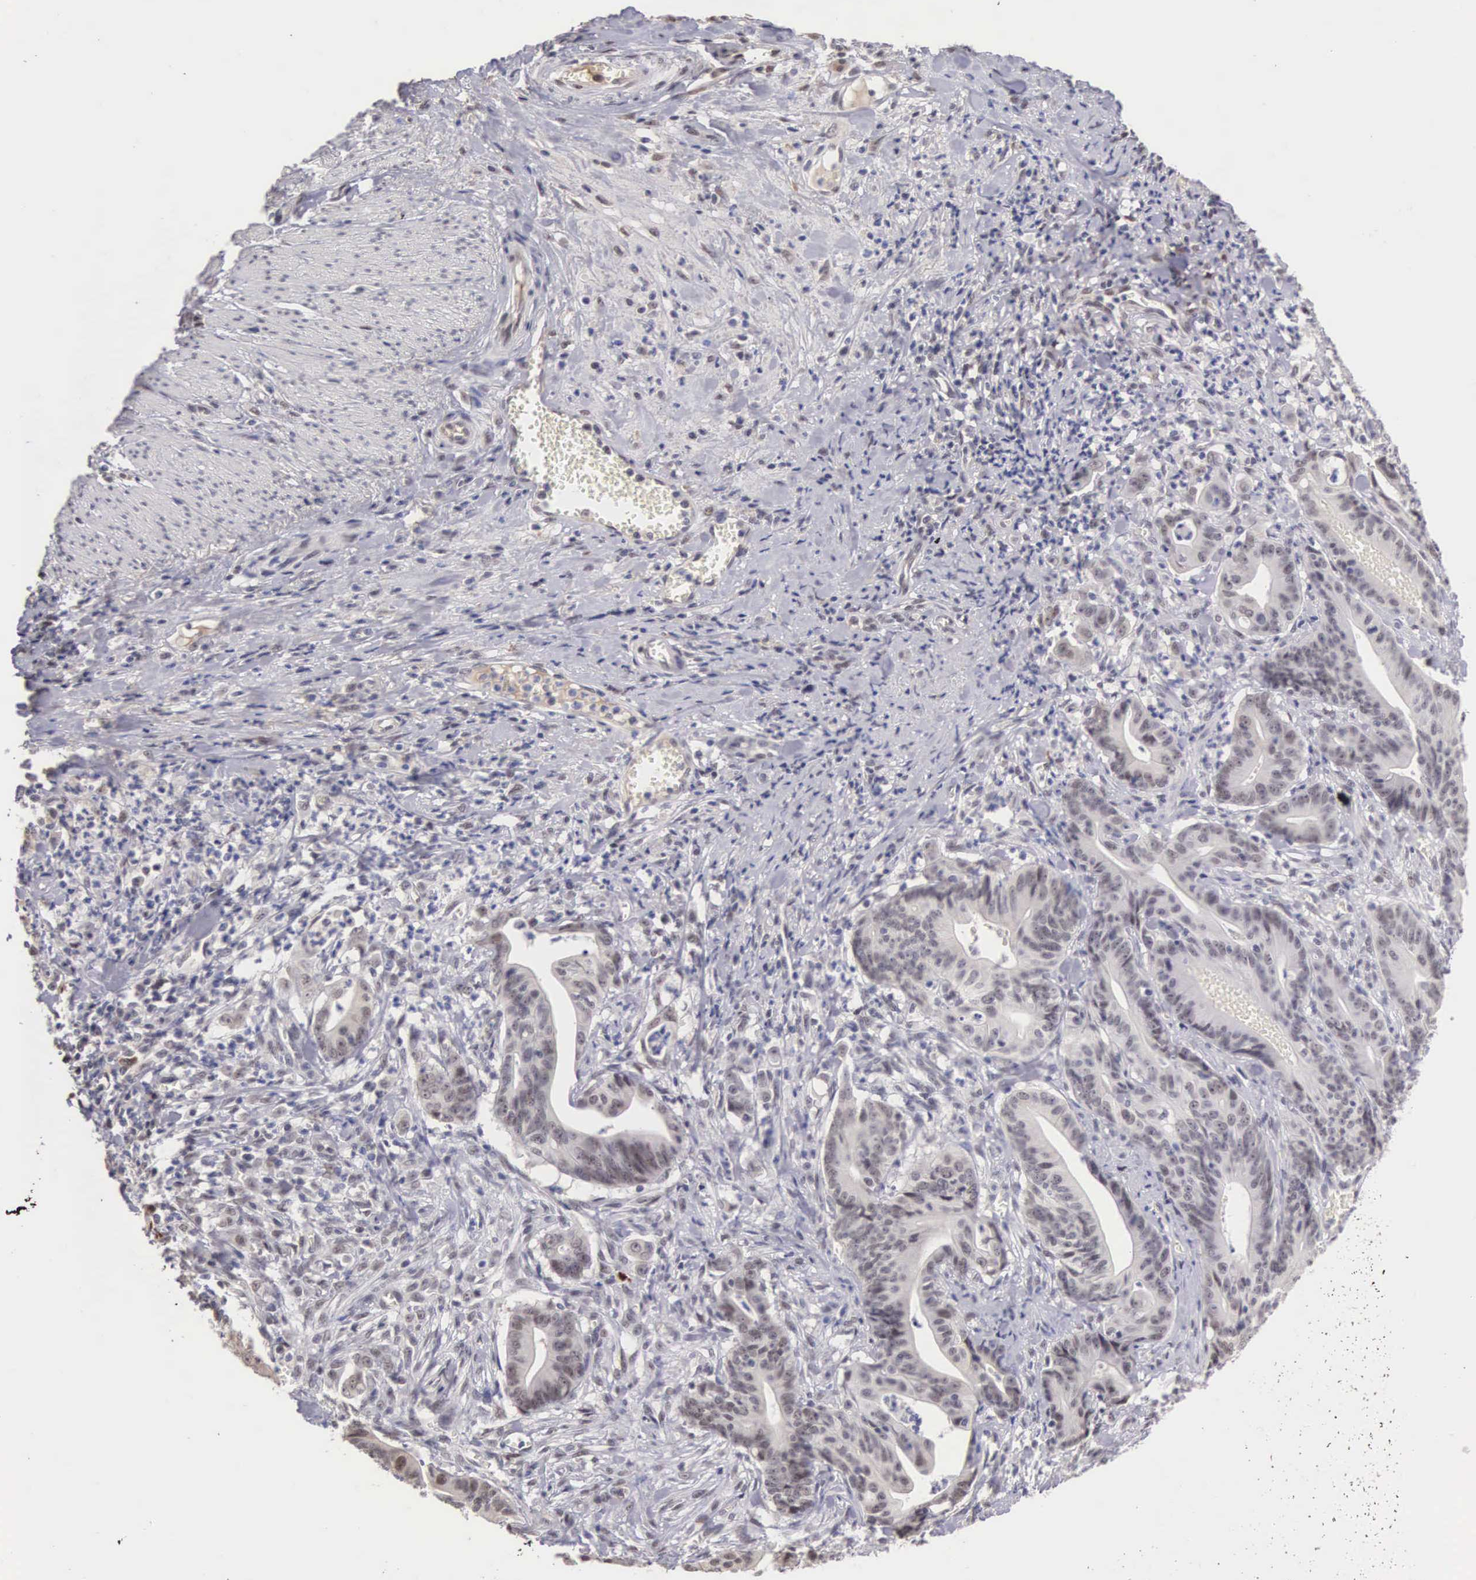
{"staining": {"intensity": "weak", "quantity": "<25%", "location": "cytoplasmic/membranous,nuclear"}, "tissue": "stomach cancer", "cell_type": "Tumor cells", "image_type": "cancer", "snomed": [{"axis": "morphology", "description": "Adenocarcinoma, NOS"}, {"axis": "topography", "description": "Stomach, lower"}], "caption": "The histopathology image shows no staining of tumor cells in stomach cancer (adenocarcinoma).", "gene": "HMGXB4", "patient": {"sex": "female", "age": 86}}